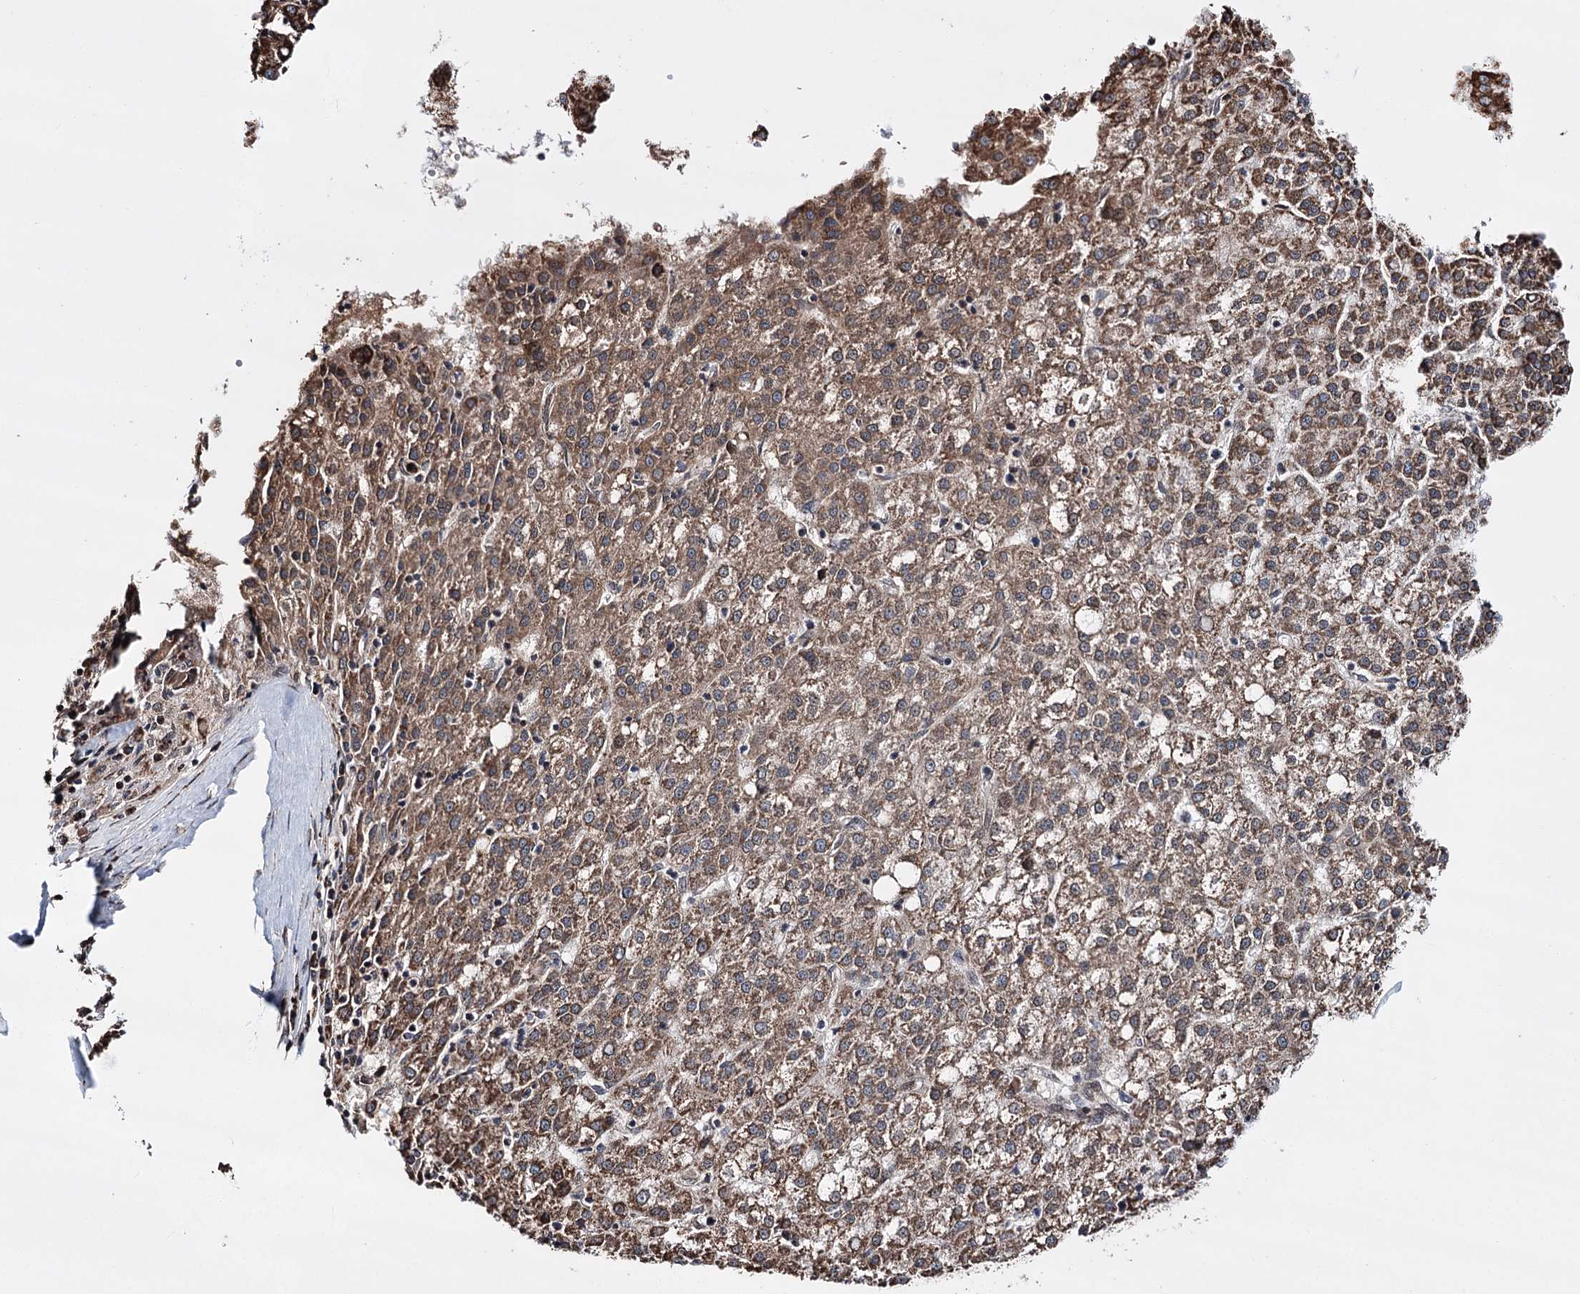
{"staining": {"intensity": "strong", "quantity": ">75%", "location": "cytoplasmic/membranous"}, "tissue": "liver cancer", "cell_type": "Tumor cells", "image_type": "cancer", "snomed": [{"axis": "morphology", "description": "Carcinoma, Hepatocellular, NOS"}, {"axis": "topography", "description": "Liver"}], "caption": "Immunohistochemistry (IHC) image of human hepatocellular carcinoma (liver) stained for a protein (brown), which displays high levels of strong cytoplasmic/membranous positivity in about >75% of tumor cells.", "gene": "CREB3L4", "patient": {"sex": "female", "age": 58}}